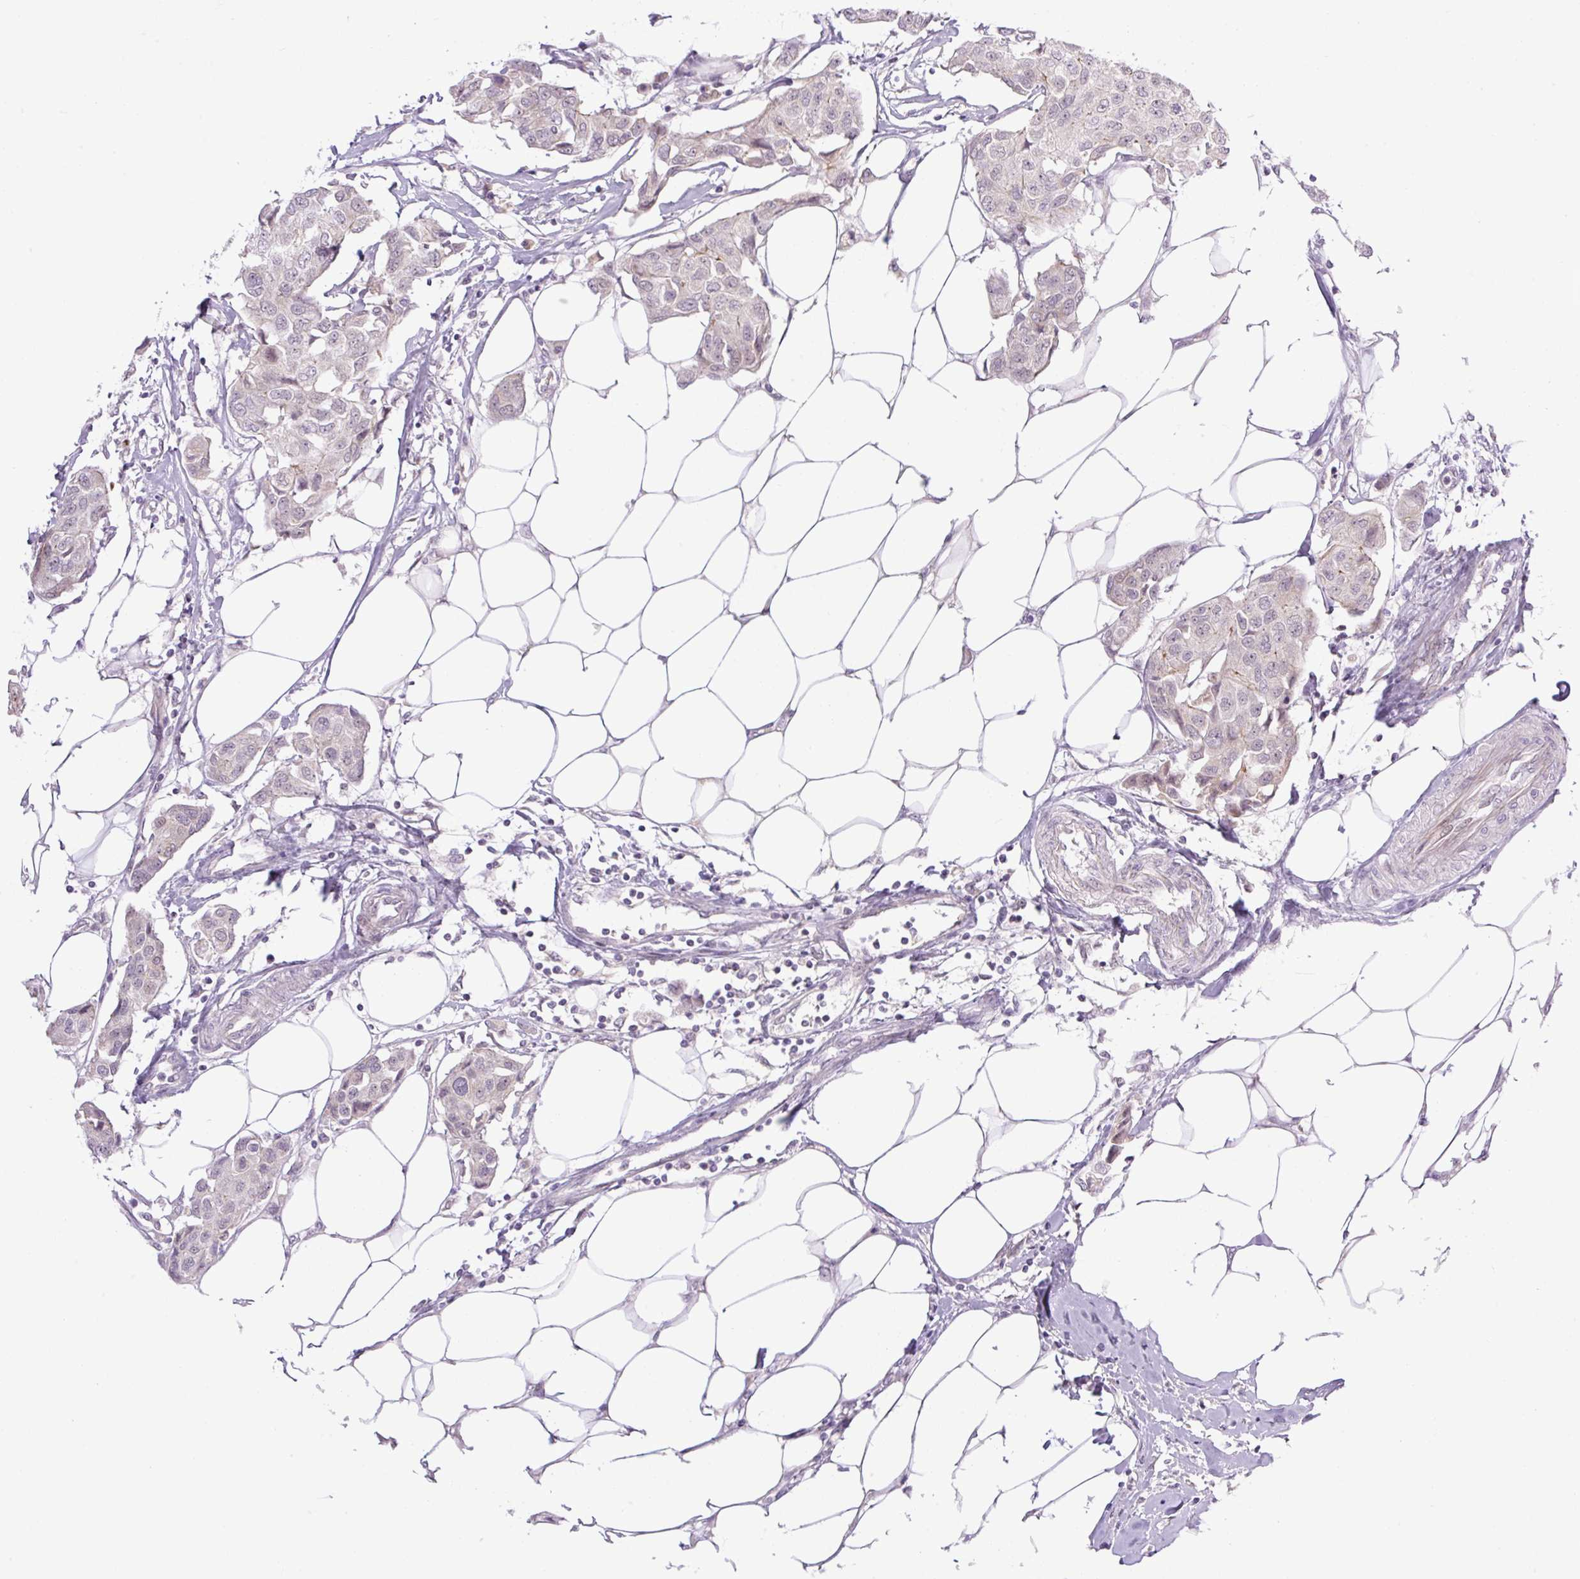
{"staining": {"intensity": "moderate", "quantity": "<25%", "location": "cytoplasmic/membranous,nuclear"}, "tissue": "breast cancer", "cell_type": "Tumor cells", "image_type": "cancer", "snomed": [{"axis": "morphology", "description": "Duct carcinoma"}, {"axis": "topography", "description": "Breast"}, {"axis": "topography", "description": "Lymph node"}], "caption": "IHC histopathology image of breast invasive ductal carcinoma stained for a protein (brown), which shows low levels of moderate cytoplasmic/membranous and nuclear positivity in about <25% of tumor cells.", "gene": "ICE1", "patient": {"sex": "female", "age": 80}}